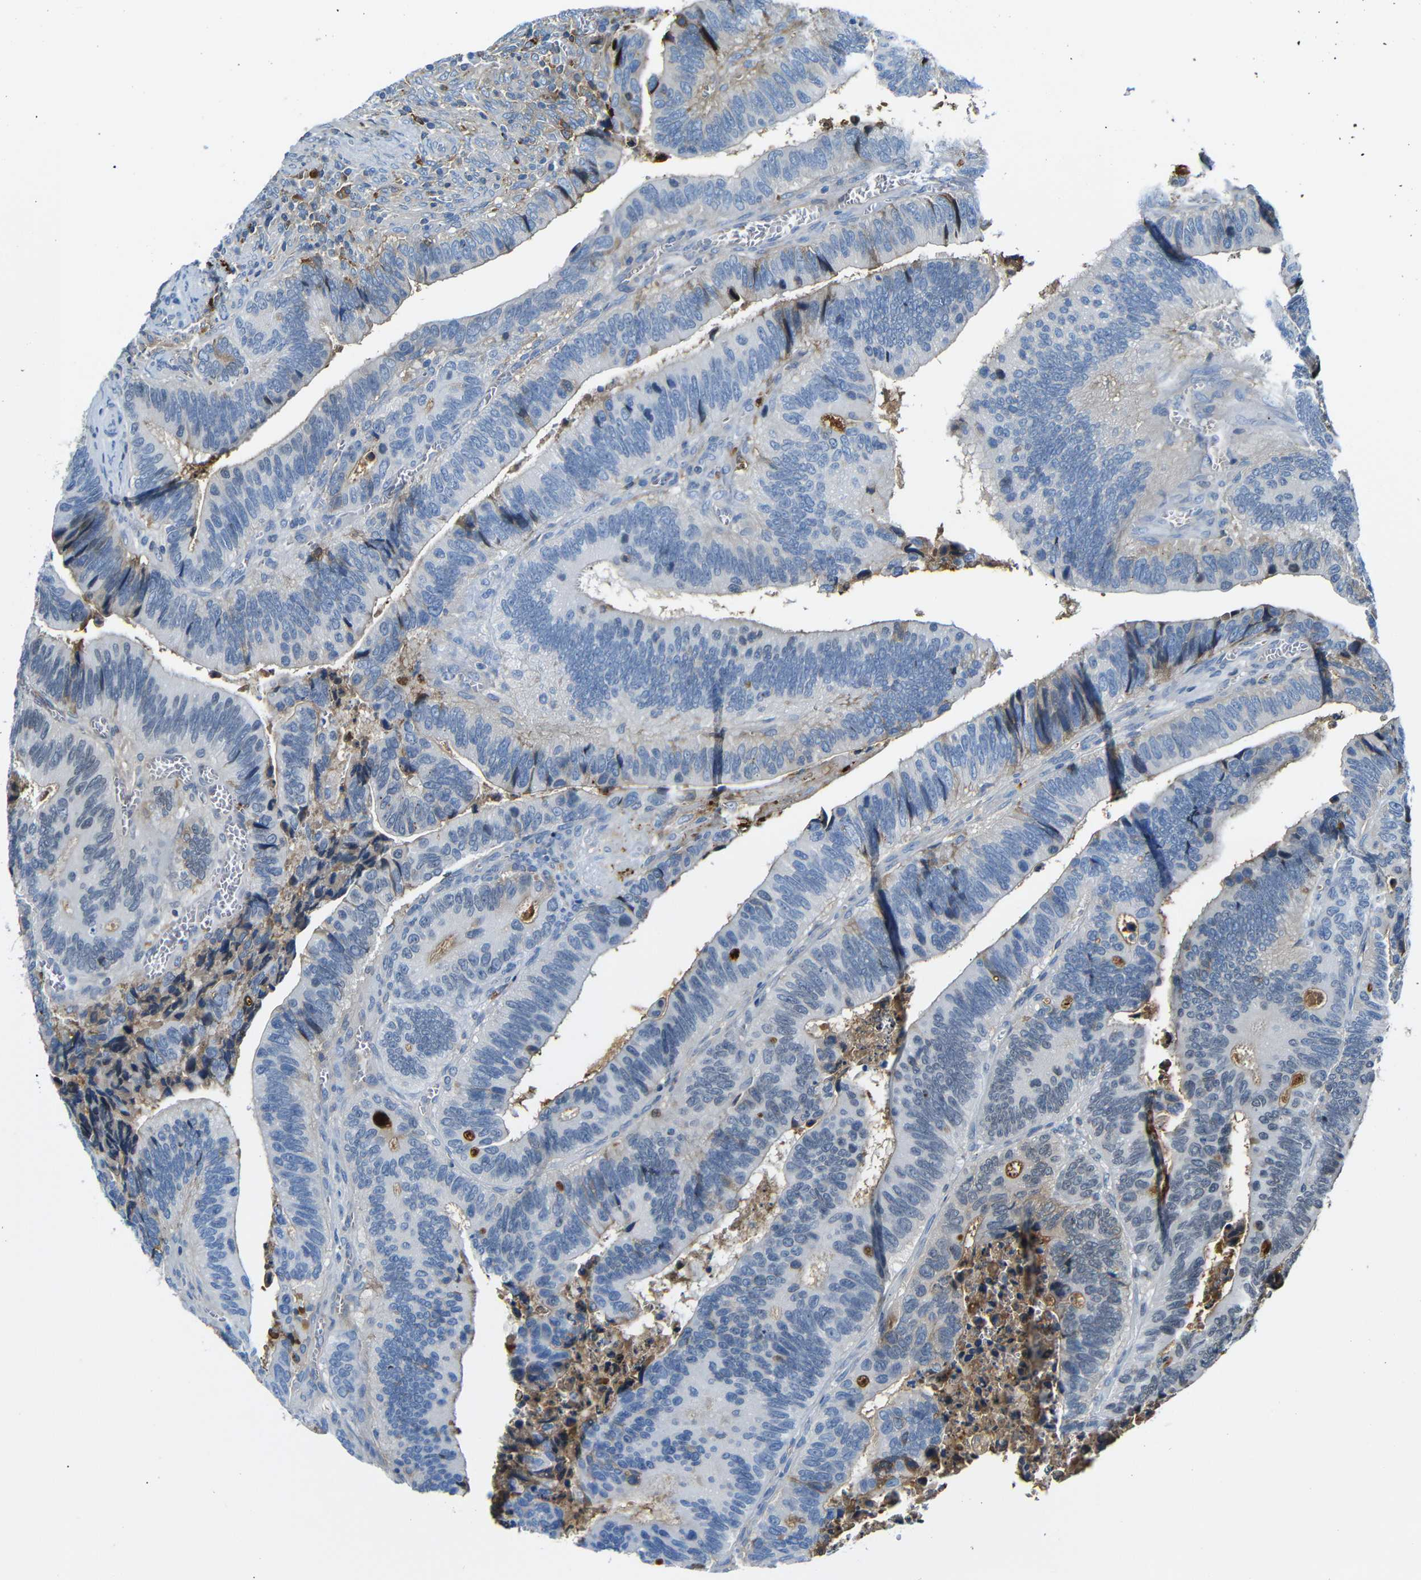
{"staining": {"intensity": "negative", "quantity": "none", "location": "none"}, "tissue": "colorectal cancer", "cell_type": "Tumor cells", "image_type": "cancer", "snomed": [{"axis": "morphology", "description": "Inflammation, NOS"}, {"axis": "morphology", "description": "Adenocarcinoma, NOS"}, {"axis": "topography", "description": "Colon"}], "caption": "Tumor cells are negative for brown protein staining in colorectal cancer (adenocarcinoma).", "gene": "SERPINA1", "patient": {"sex": "male", "age": 72}}